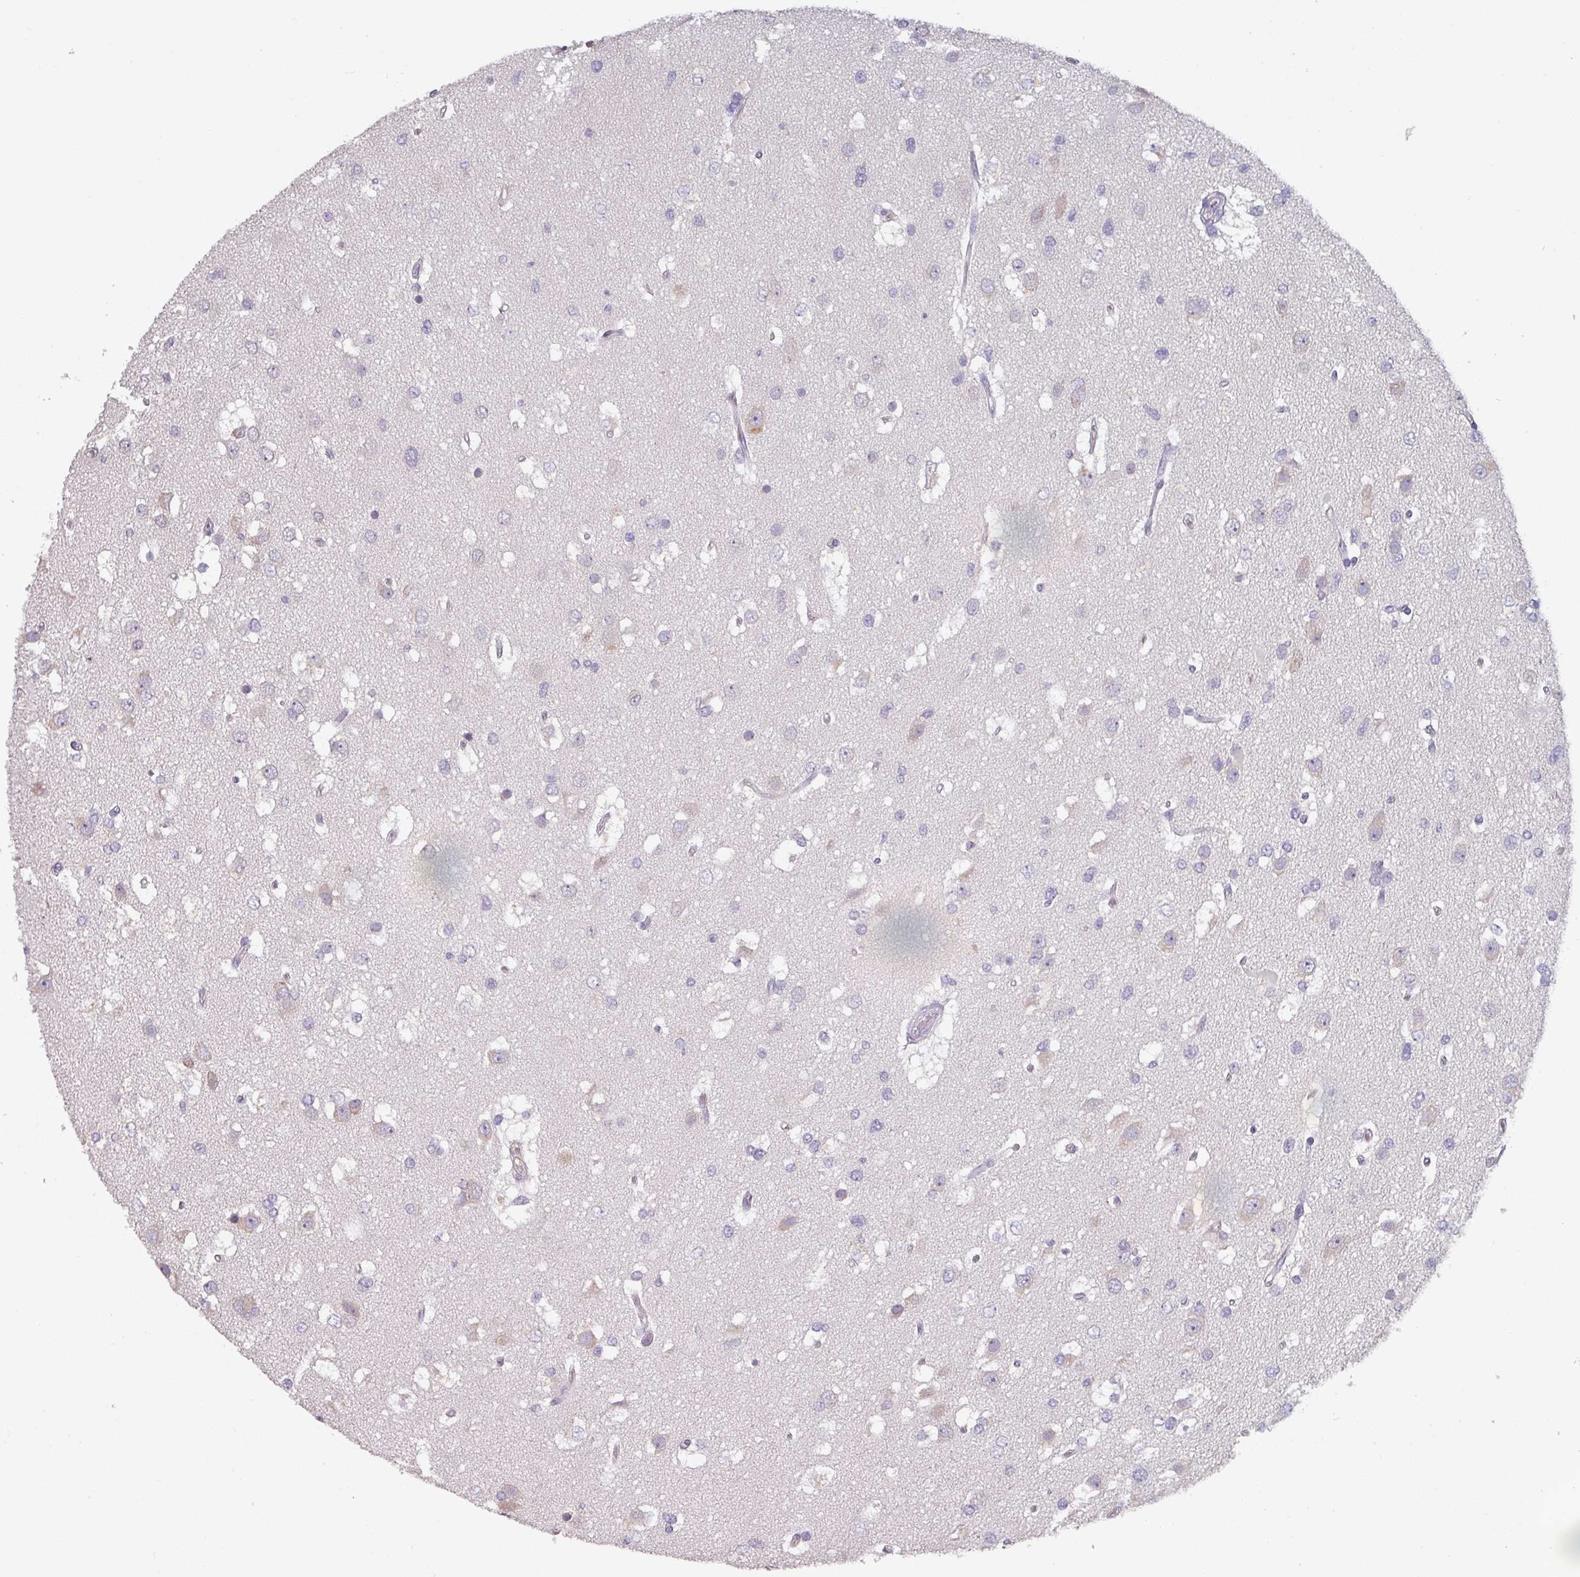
{"staining": {"intensity": "negative", "quantity": "none", "location": "none"}, "tissue": "glioma", "cell_type": "Tumor cells", "image_type": "cancer", "snomed": [{"axis": "morphology", "description": "Glioma, malignant, High grade"}, {"axis": "topography", "description": "Brain"}], "caption": "This is an immunohistochemistry (IHC) histopathology image of glioma. There is no staining in tumor cells.", "gene": "PRAMEF8", "patient": {"sex": "male", "age": 53}}